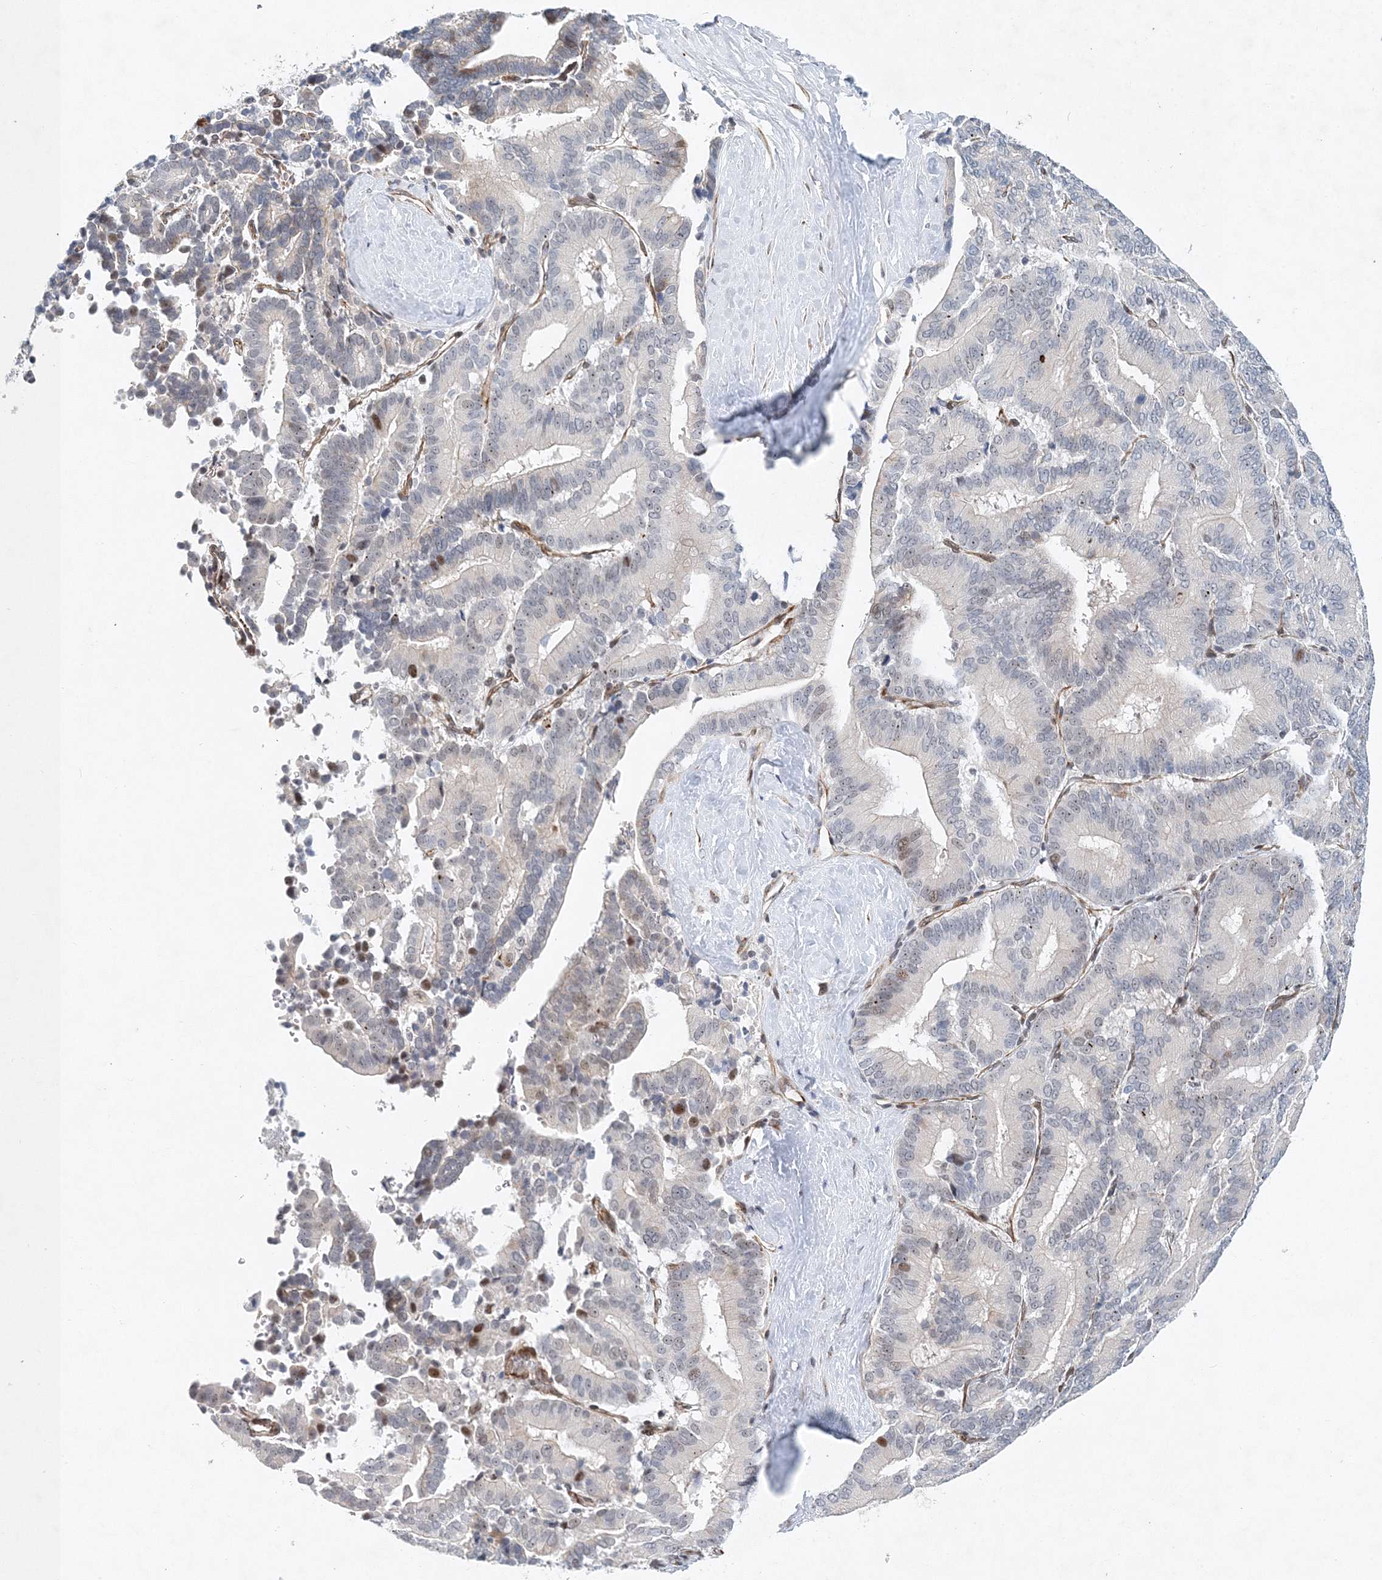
{"staining": {"intensity": "moderate", "quantity": "<25%", "location": "nuclear"}, "tissue": "liver cancer", "cell_type": "Tumor cells", "image_type": "cancer", "snomed": [{"axis": "morphology", "description": "Cholangiocarcinoma"}, {"axis": "topography", "description": "Liver"}], "caption": "A high-resolution histopathology image shows immunohistochemistry (IHC) staining of cholangiocarcinoma (liver), which displays moderate nuclear expression in about <25% of tumor cells. The staining was performed using DAB (3,3'-diaminobenzidine), with brown indicating positive protein expression. Nuclei are stained blue with hematoxylin.", "gene": "UIMC1", "patient": {"sex": "female", "age": 75}}